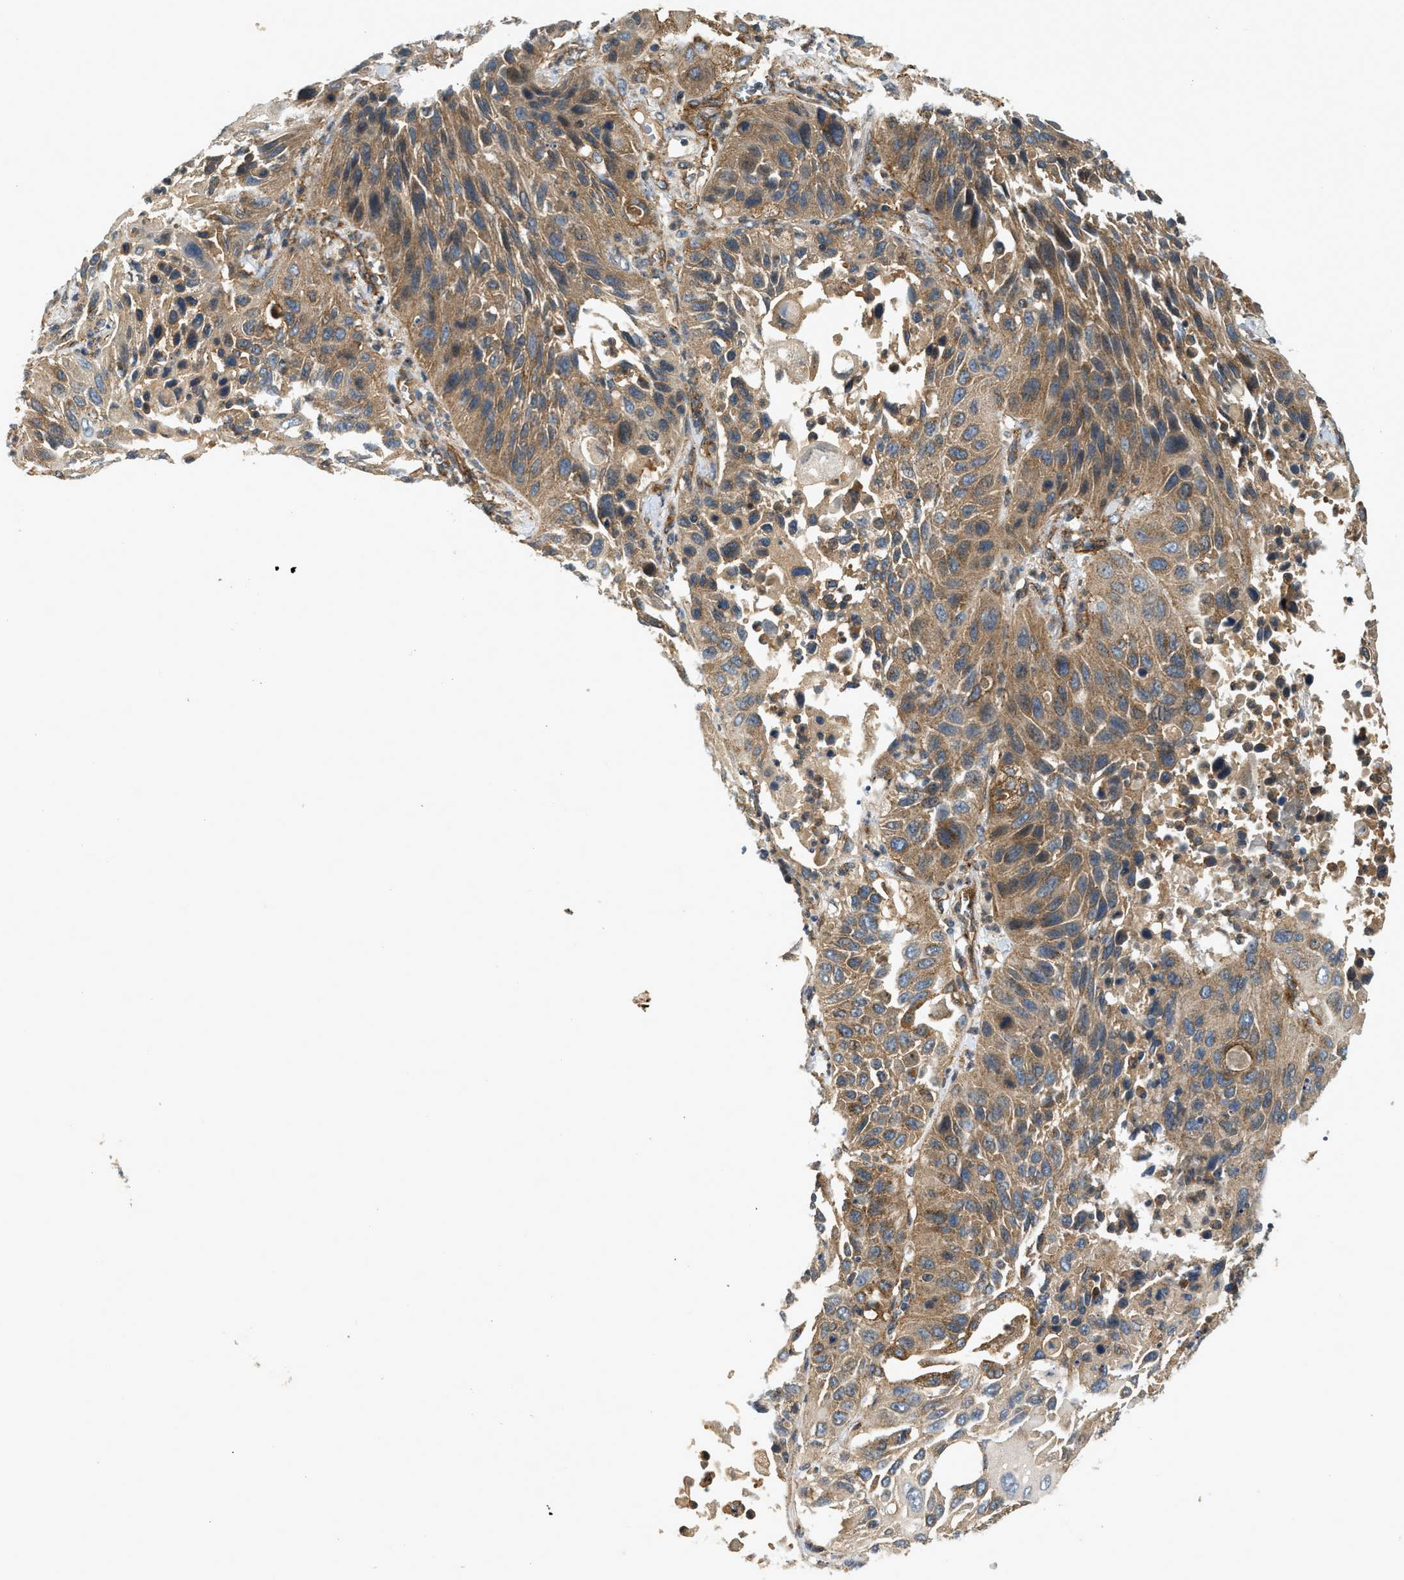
{"staining": {"intensity": "moderate", "quantity": ">75%", "location": "cytoplasmic/membranous"}, "tissue": "lung cancer", "cell_type": "Tumor cells", "image_type": "cancer", "snomed": [{"axis": "morphology", "description": "Squamous cell carcinoma, NOS"}, {"axis": "topography", "description": "Lung"}], "caption": "Protein expression analysis of human lung squamous cell carcinoma reveals moderate cytoplasmic/membranous staining in about >75% of tumor cells.", "gene": "HIP1", "patient": {"sex": "female", "age": 76}}